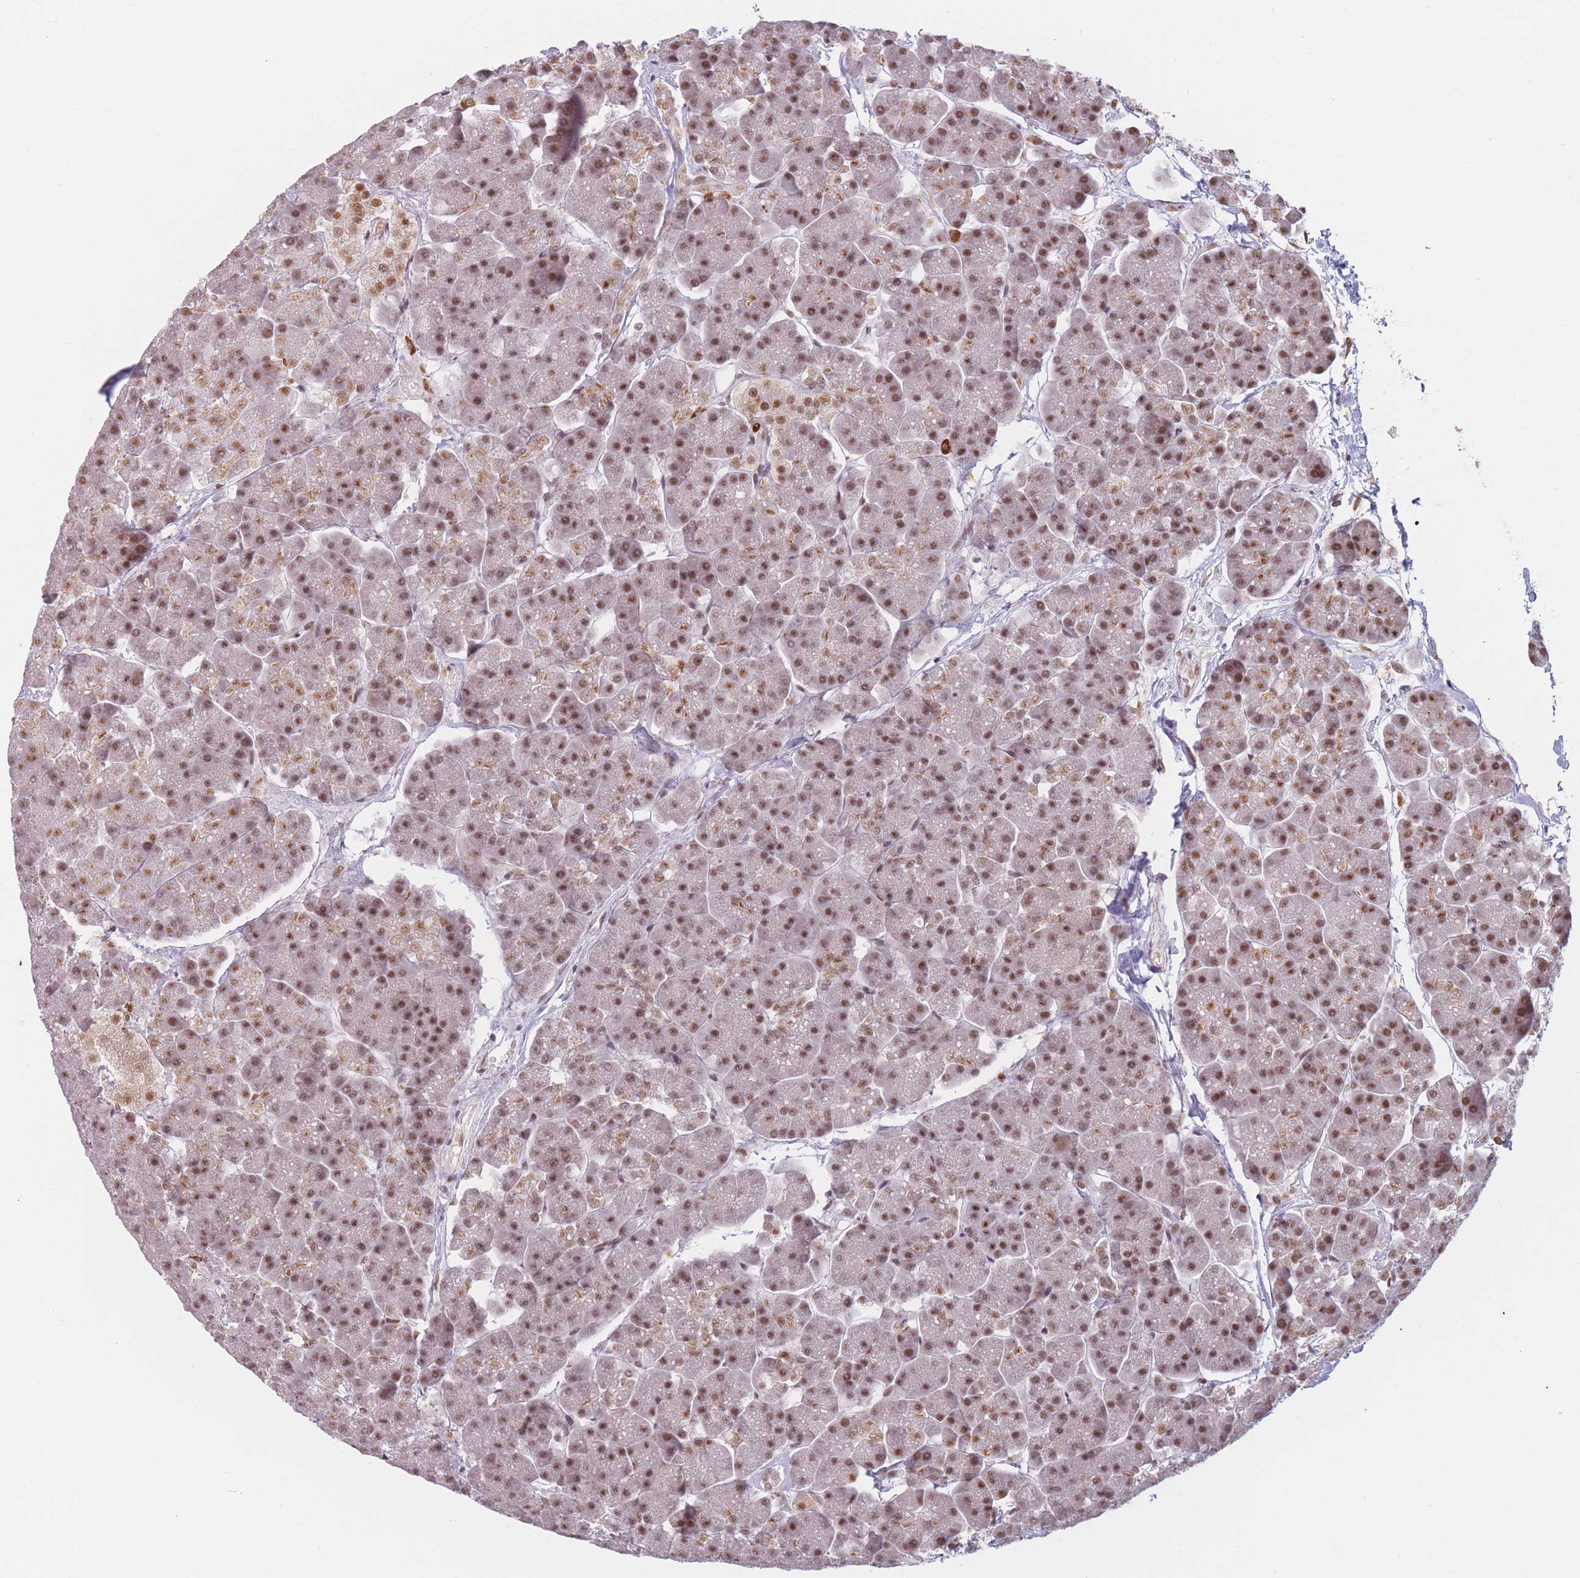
{"staining": {"intensity": "moderate", "quantity": ">75%", "location": "nuclear"}, "tissue": "pancreas", "cell_type": "Exocrine glandular cells", "image_type": "normal", "snomed": [{"axis": "morphology", "description": "Normal tissue, NOS"}, {"axis": "topography", "description": "Pancreas"}, {"axis": "topography", "description": "Peripheral nerve tissue"}], "caption": "This photomicrograph displays immunohistochemistry (IHC) staining of unremarkable human pancreas, with medium moderate nuclear positivity in approximately >75% of exocrine glandular cells.", "gene": "SUPT6H", "patient": {"sex": "male", "age": 54}}